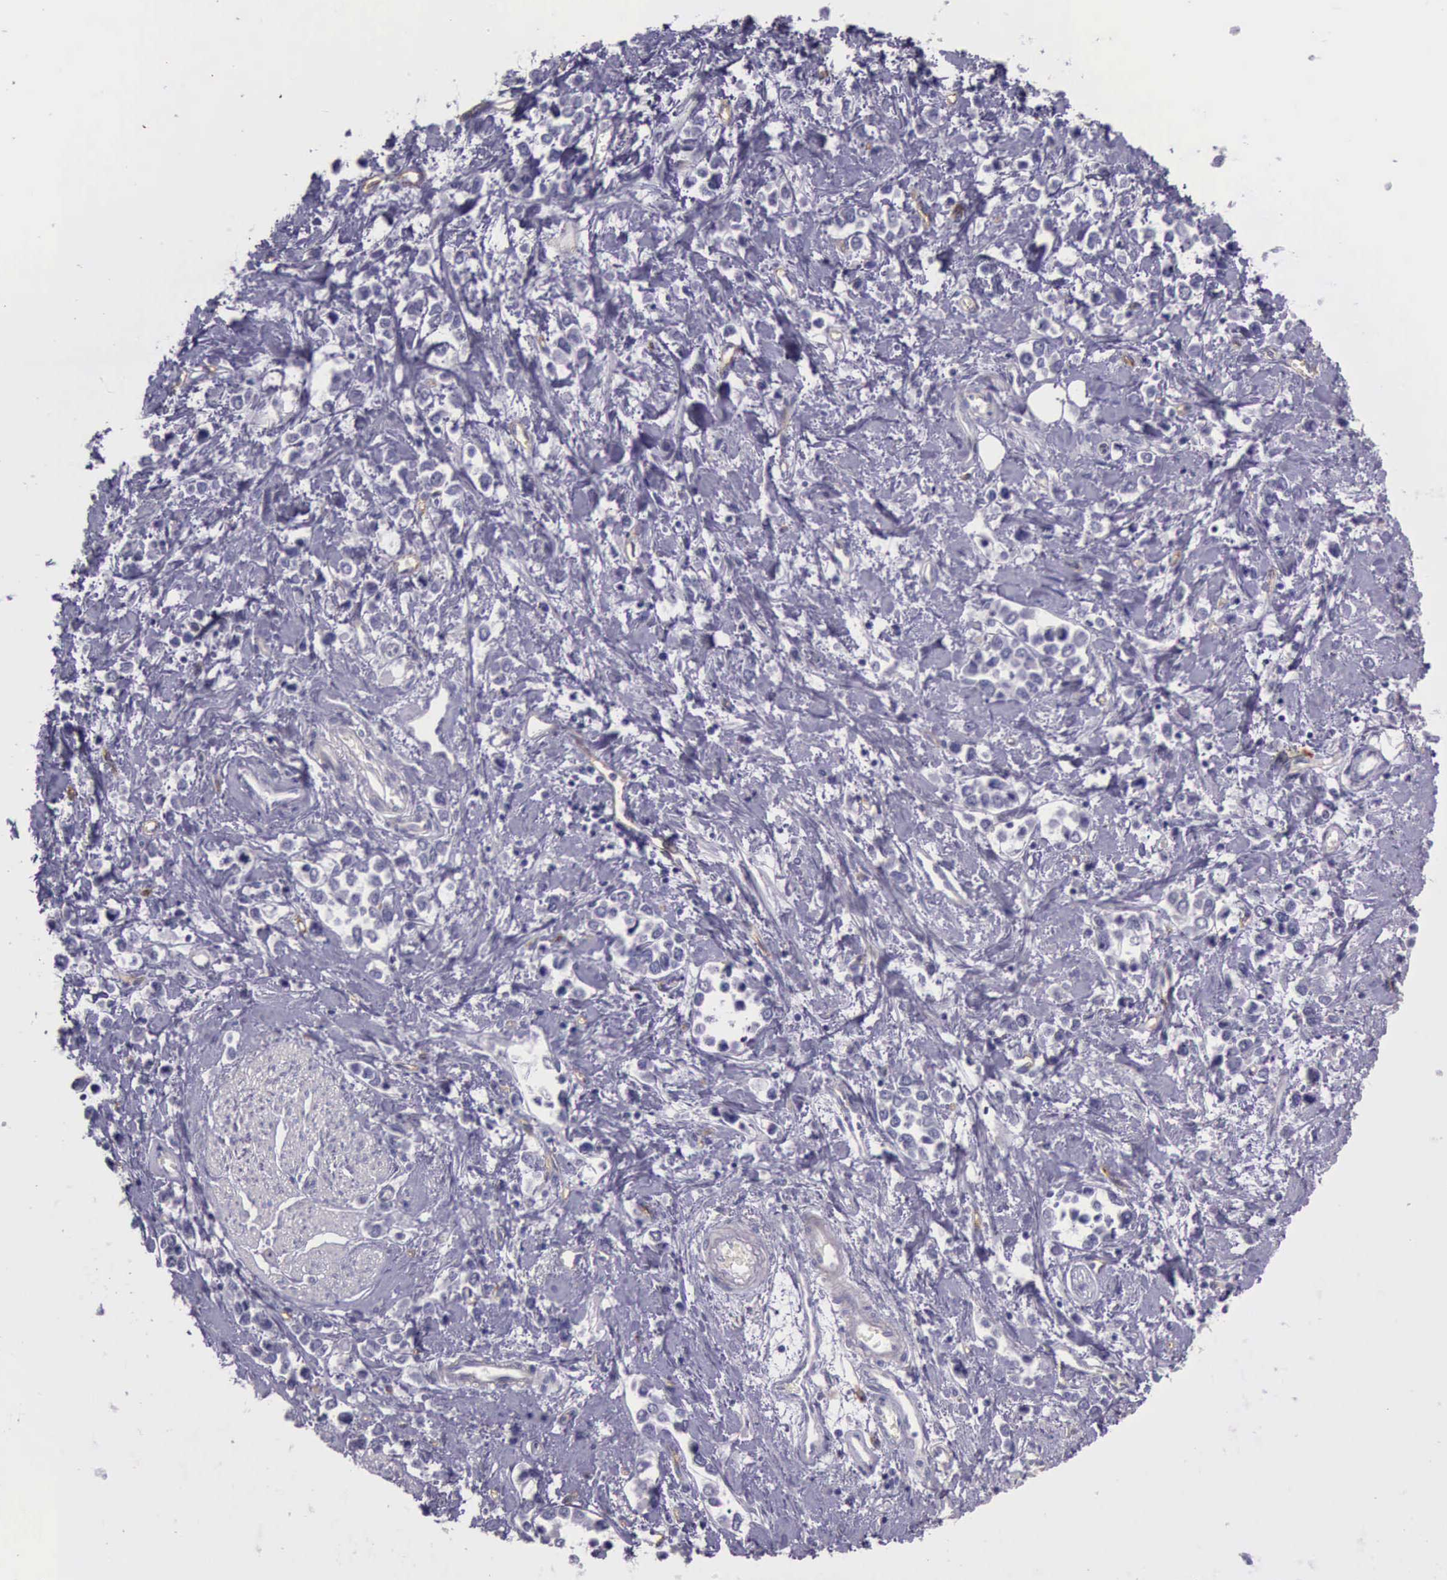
{"staining": {"intensity": "negative", "quantity": "none", "location": "none"}, "tissue": "stomach cancer", "cell_type": "Tumor cells", "image_type": "cancer", "snomed": [{"axis": "morphology", "description": "Adenocarcinoma, NOS"}, {"axis": "topography", "description": "Stomach, upper"}], "caption": "The image reveals no staining of tumor cells in stomach cancer.", "gene": "TCEANC", "patient": {"sex": "male", "age": 76}}